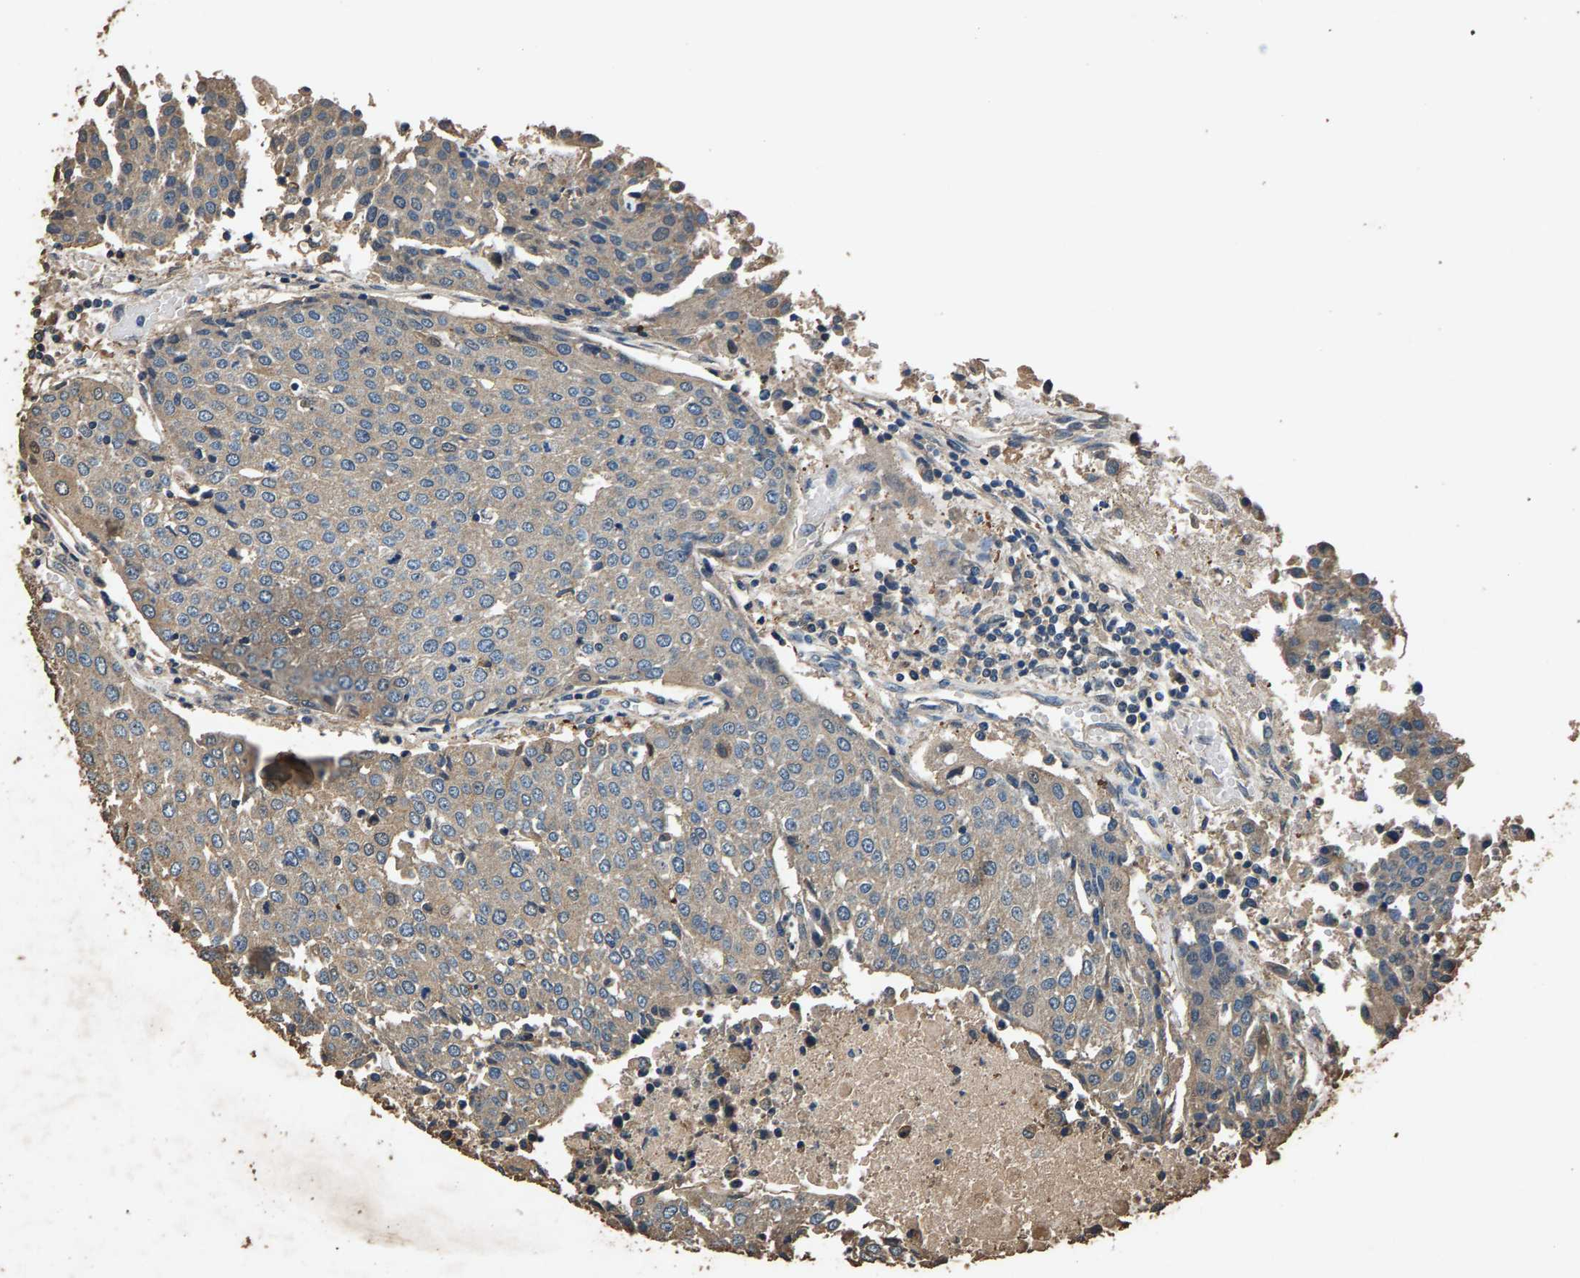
{"staining": {"intensity": "weak", "quantity": "25%-75%", "location": "cytoplasmic/membranous"}, "tissue": "urothelial cancer", "cell_type": "Tumor cells", "image_type": "cancer", "snomed": [{"axis": "morphology", "description": "Urothelial carcinoma, High grade"}, {"axis": "topography", "description": "Urinary bladder"}], "caption": "A brown stain labels weak cytoplasmic/membranous staining of a protein in human urothelial cancer tumor cells.", "gene": "MRPL27", "patient": {"sex": "female", "age": 85}}